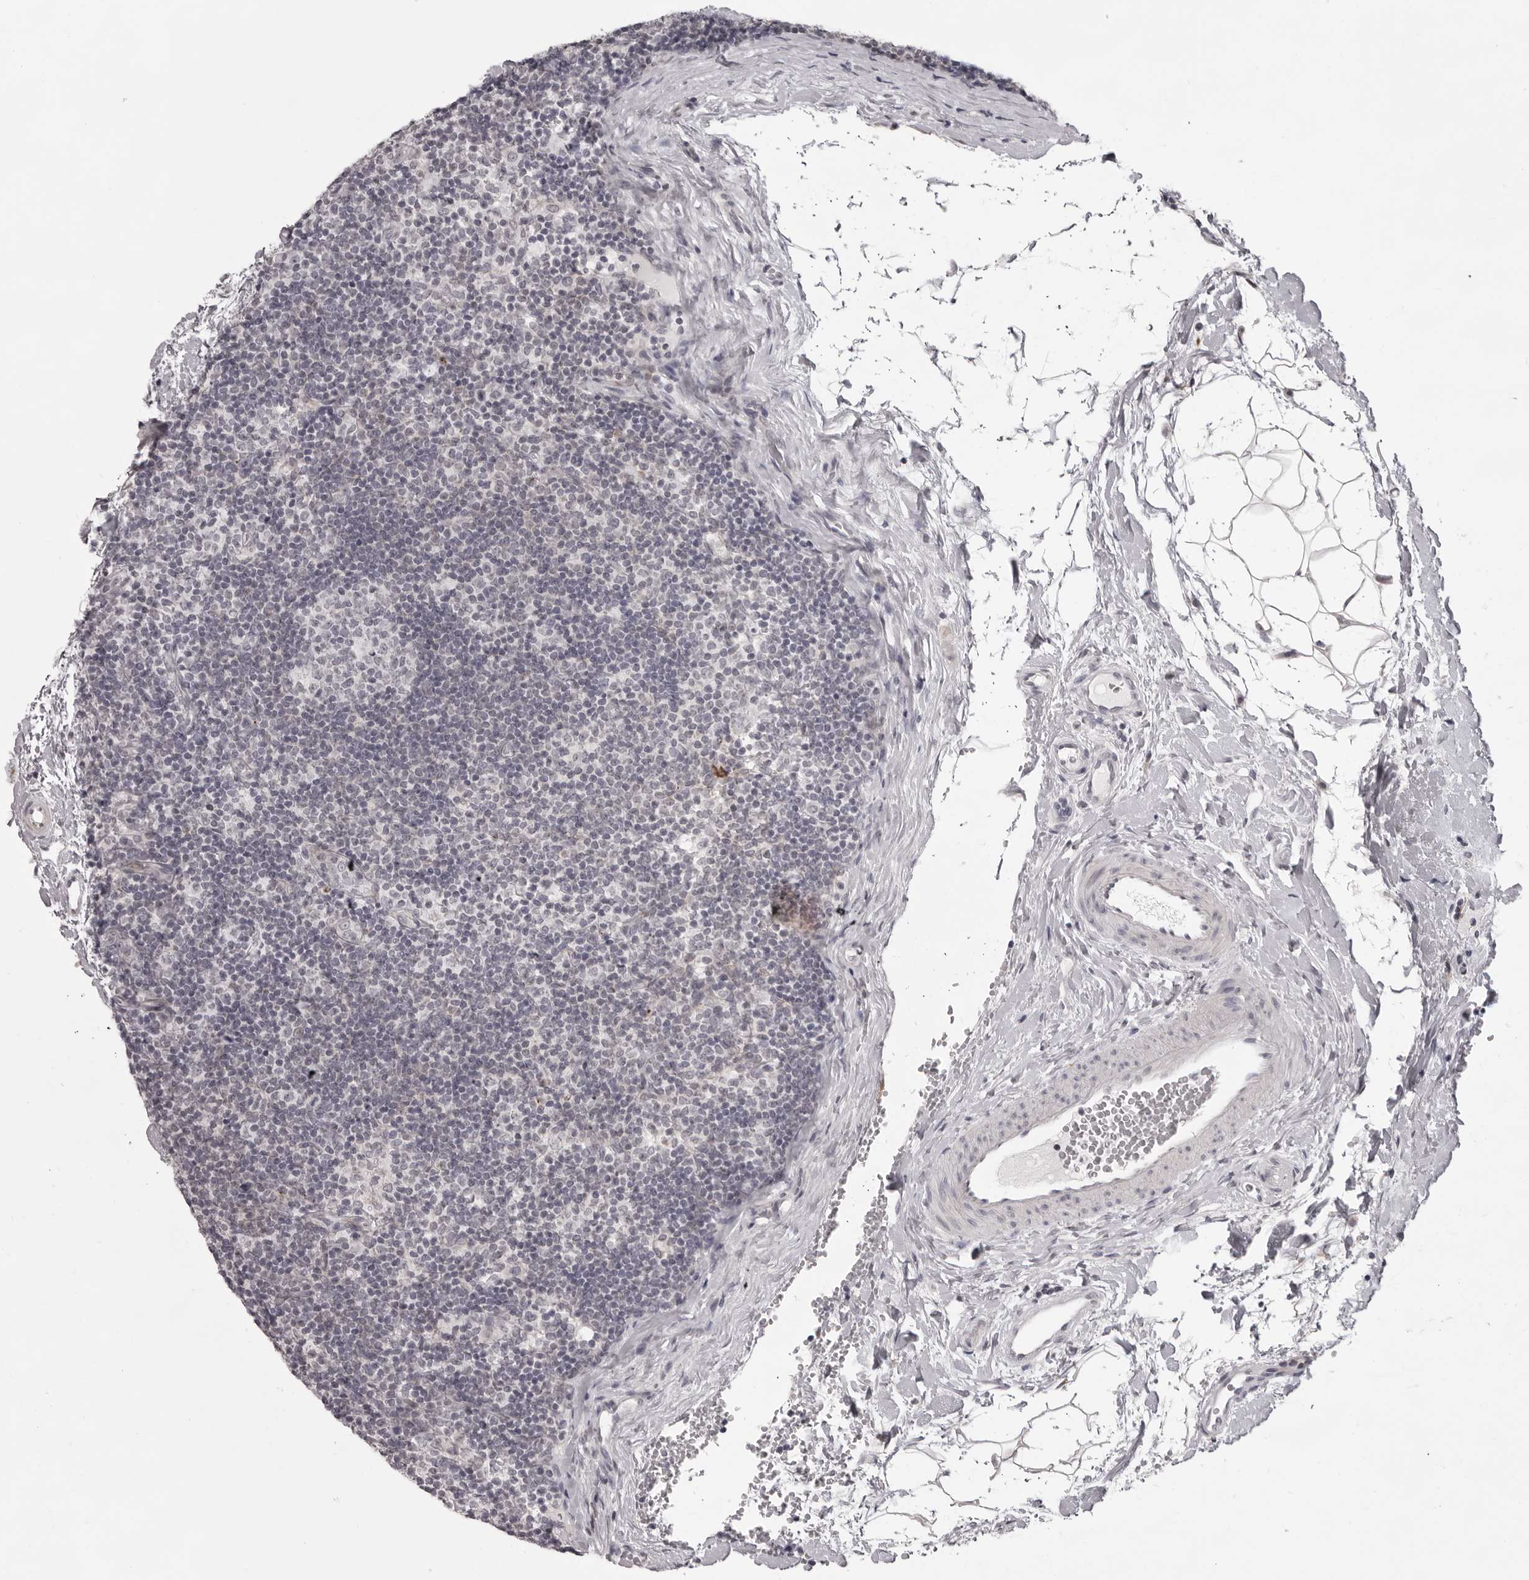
{"staining": {"intensity": "negative", "quantity": "none", "location": "none"}, "tissue": "lymph node", "cell_type": "Germinal center cells", "image_type": "normal", "snomed": [{"axis": "morphology", "description": "Normal tissue, NOS"}, {"axis": "topography", "description": "Lymph node"}], "caption": "Lymph node stained for a protein using immunohistochemistry (IHC) reveals no expression germinal center cells.", "gene": "NUDT18", "patient": {"sex": "female", "age": 22}}